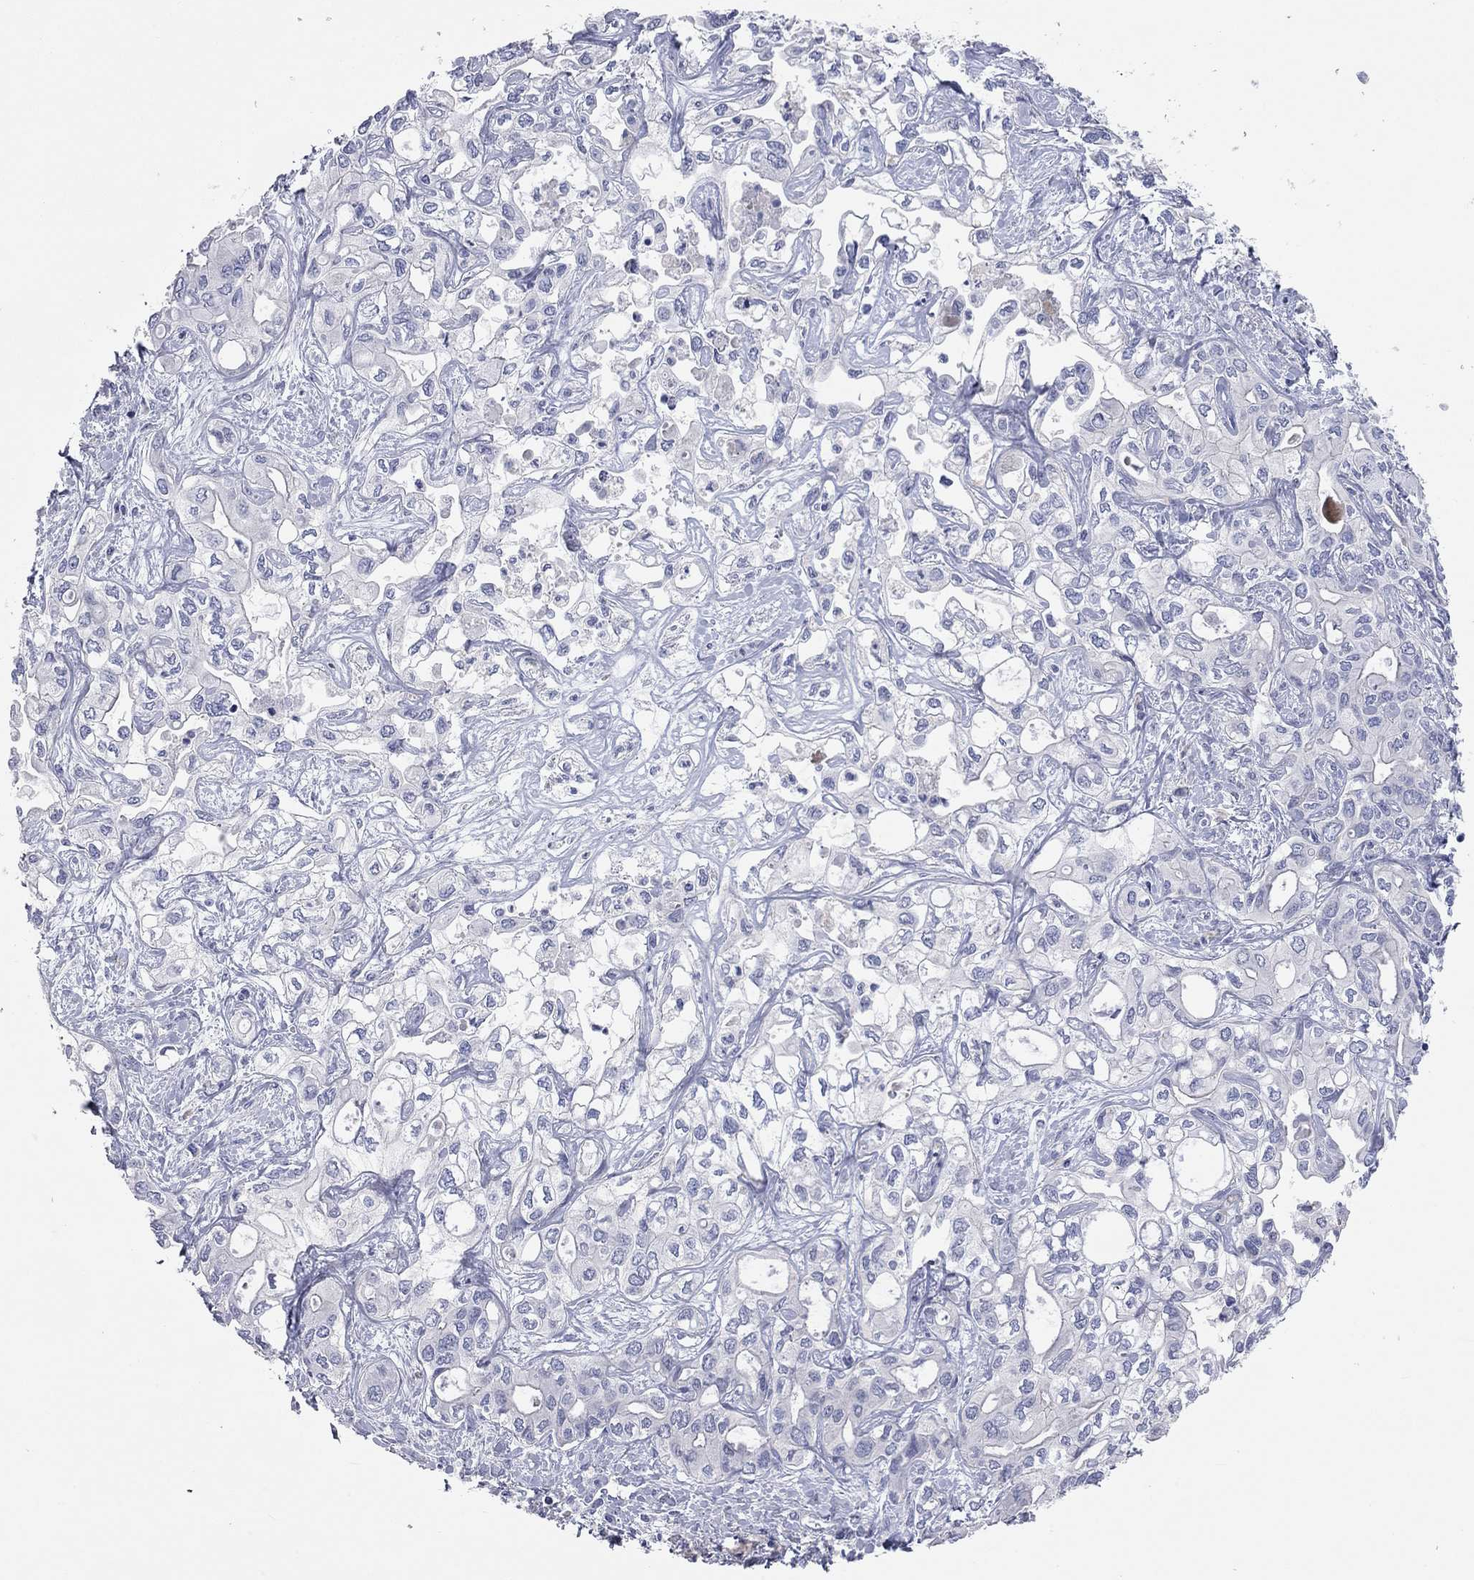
{"staining": {"intensity": "negative", "quantity": "none", "location": "none"}, "tissue": "liver cancer", "cell_type": "Tumor cells", "image_type": "cancer", "snomed": [{"axis": "morphology", "description": "Cholangiocarcinoma"}, {"axis": "topography", "description": "Liver"}], "caption": "Immunohistochemistry (IHC) micrograph of neoplastic tissue: cholangiocarcinoma (liver) stained with DAB displays no significant protein staining in tumor cells.", "gene": "KCNB1", "patient": {"sex": "female", "age": 64}}